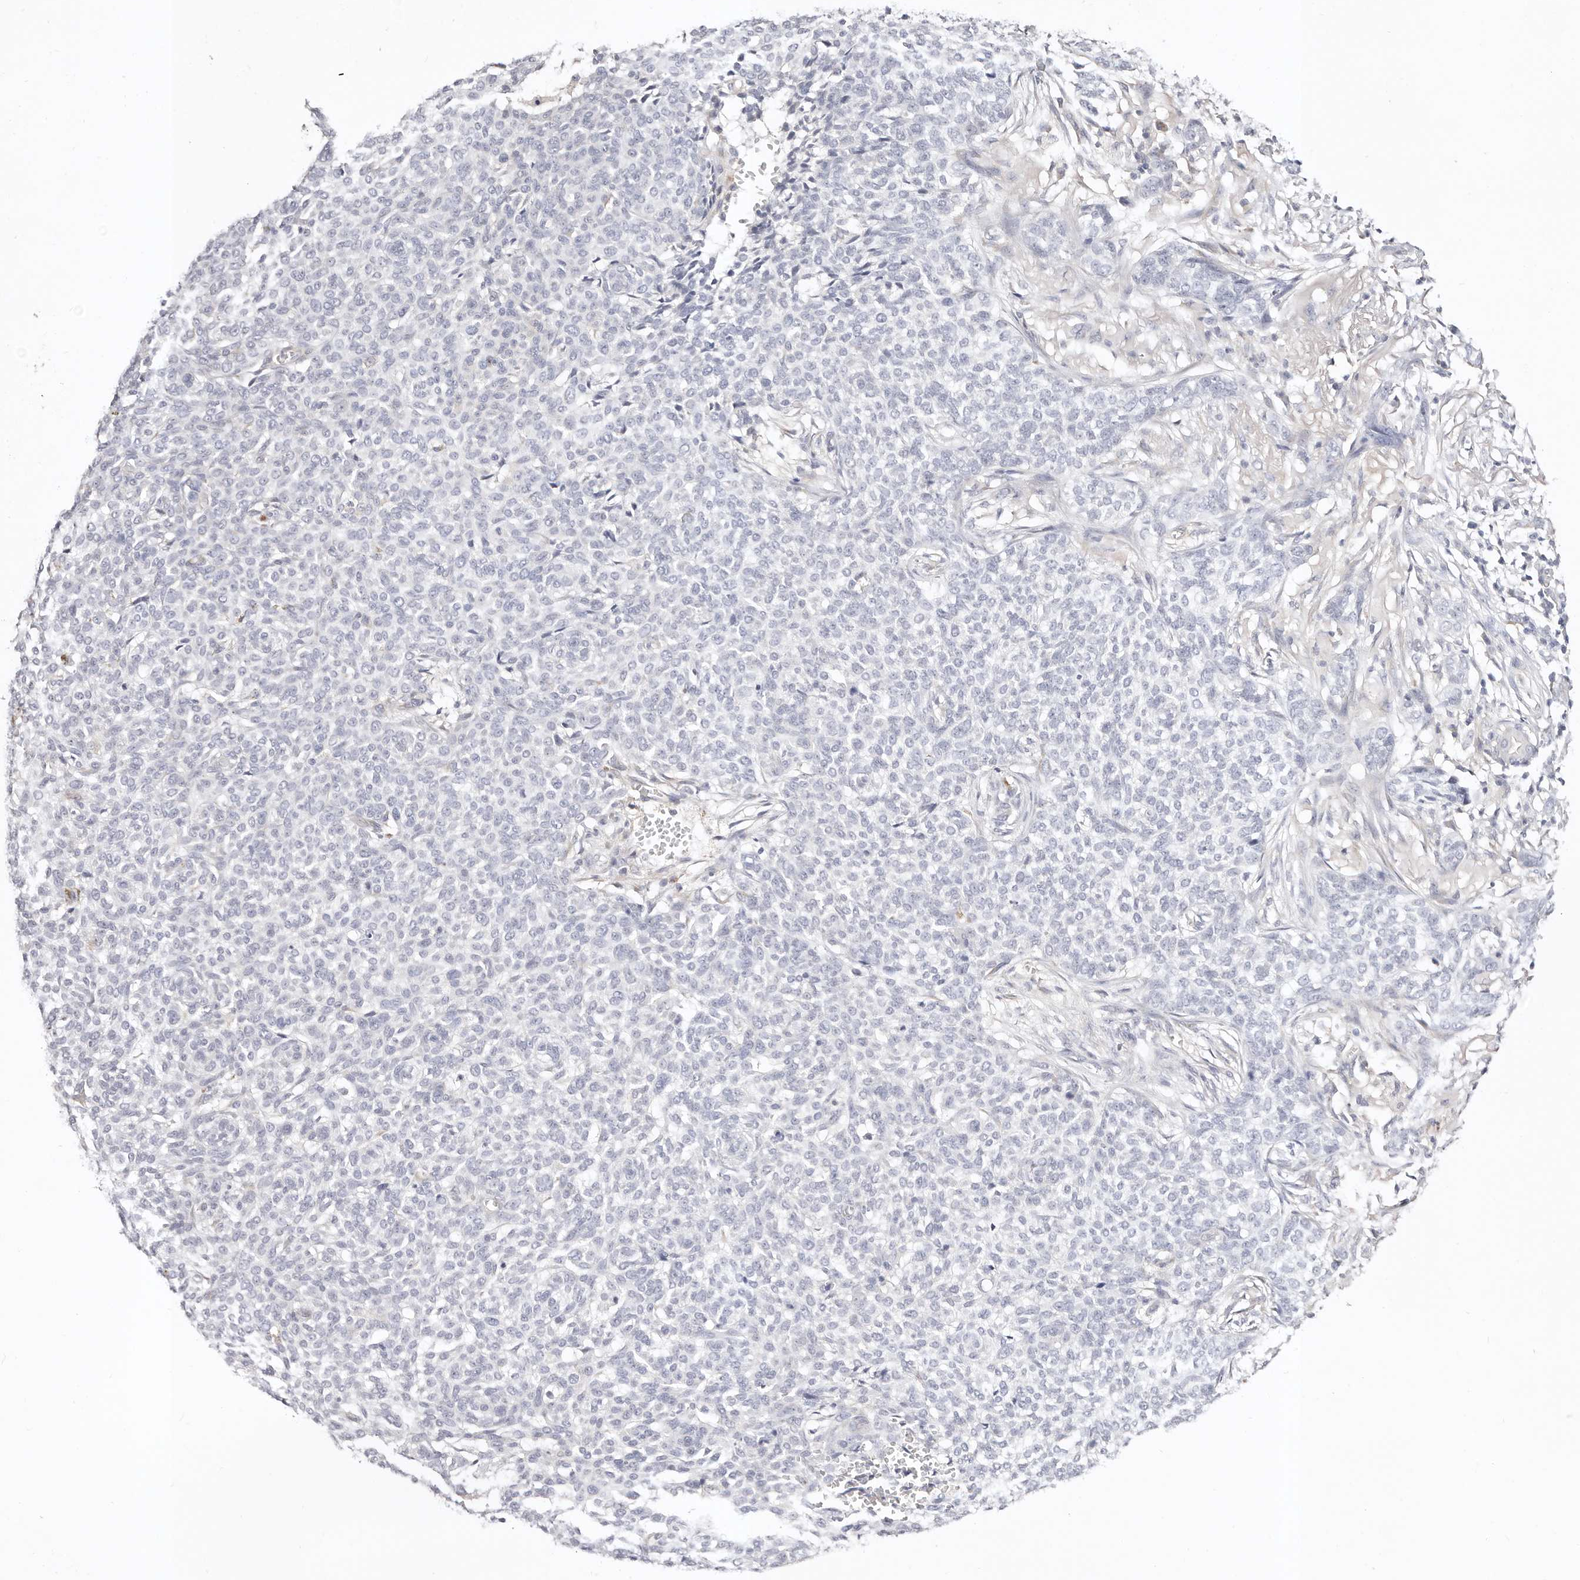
{"staining": {"intensity": "negative", "quantity": "none", "location": "none"}, "tissue": "skin cancer", "cell_type": "Tumor cells", "image_type": "cancer", "snomed": [{"axis": "morphology", "description": "Basal cell carcinoma"}, {"axis": "topography", "description": "Skin"}], "caption": "Immunohistochemistry of skin basal cell carcinoma reveals no positivity in tumor cells.", "gene": "DNASE1", "patient": {"sex": "male", "age": 85}}